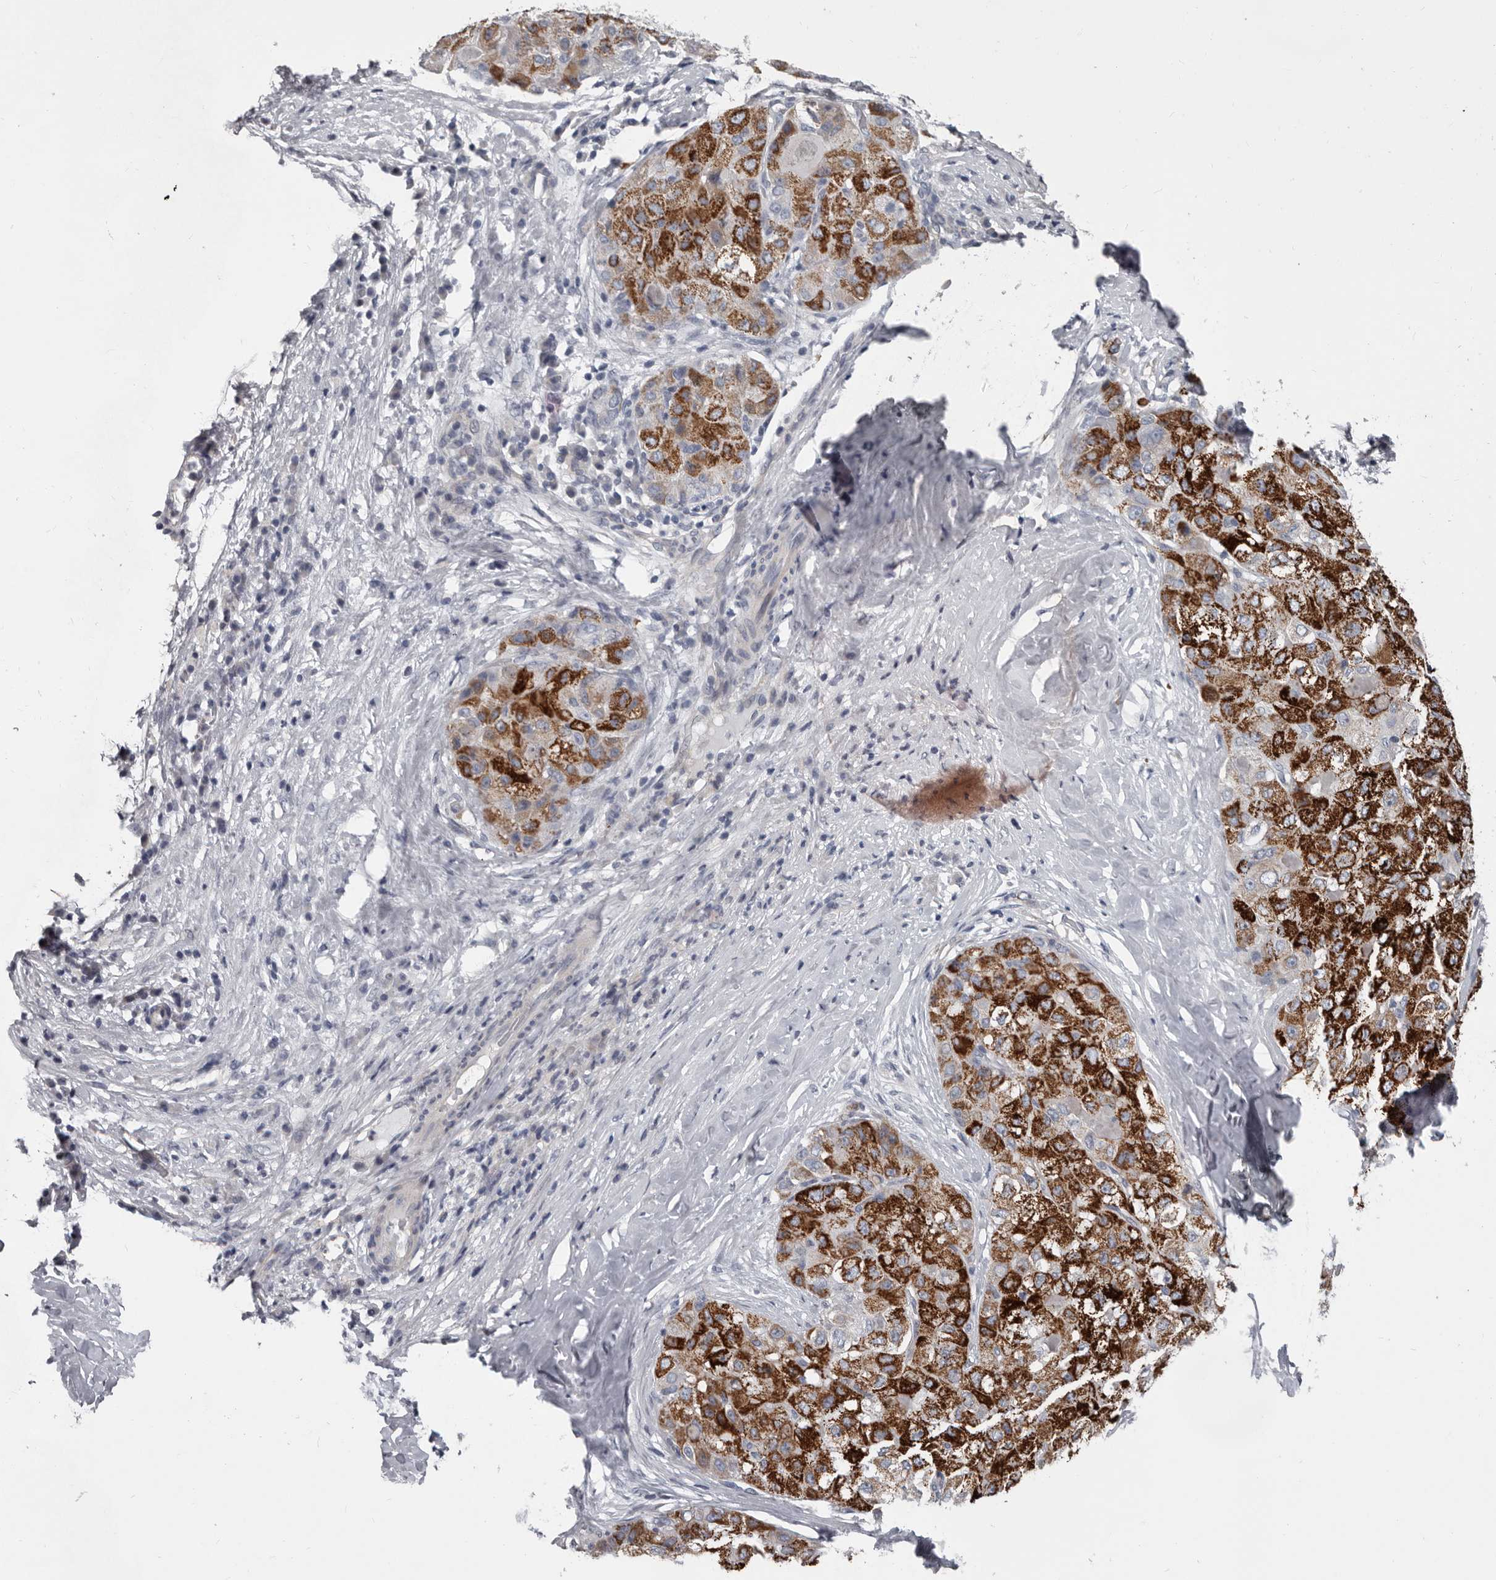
{"staining": {"intensity": "strong", "quantity": ">75%", "location": "cytoplasmic/membranous"}, "tissue": "liver cancer", "cell_type": "Tumor cells", "image_type": "cancer", "snomed": [{"axis": "morphology", "description": "Carcinoma, Hepatocellular, NOS"}, {"axis": "topography", "description": "Liver"}], "caption": "Liver cancer stained with DAB IHC shows high levels of strong cytoplasmic/membranous expression in about >75% of tumor cells.", "gene": "RNF217", "patient": {"sex": "male", "age": 80}}